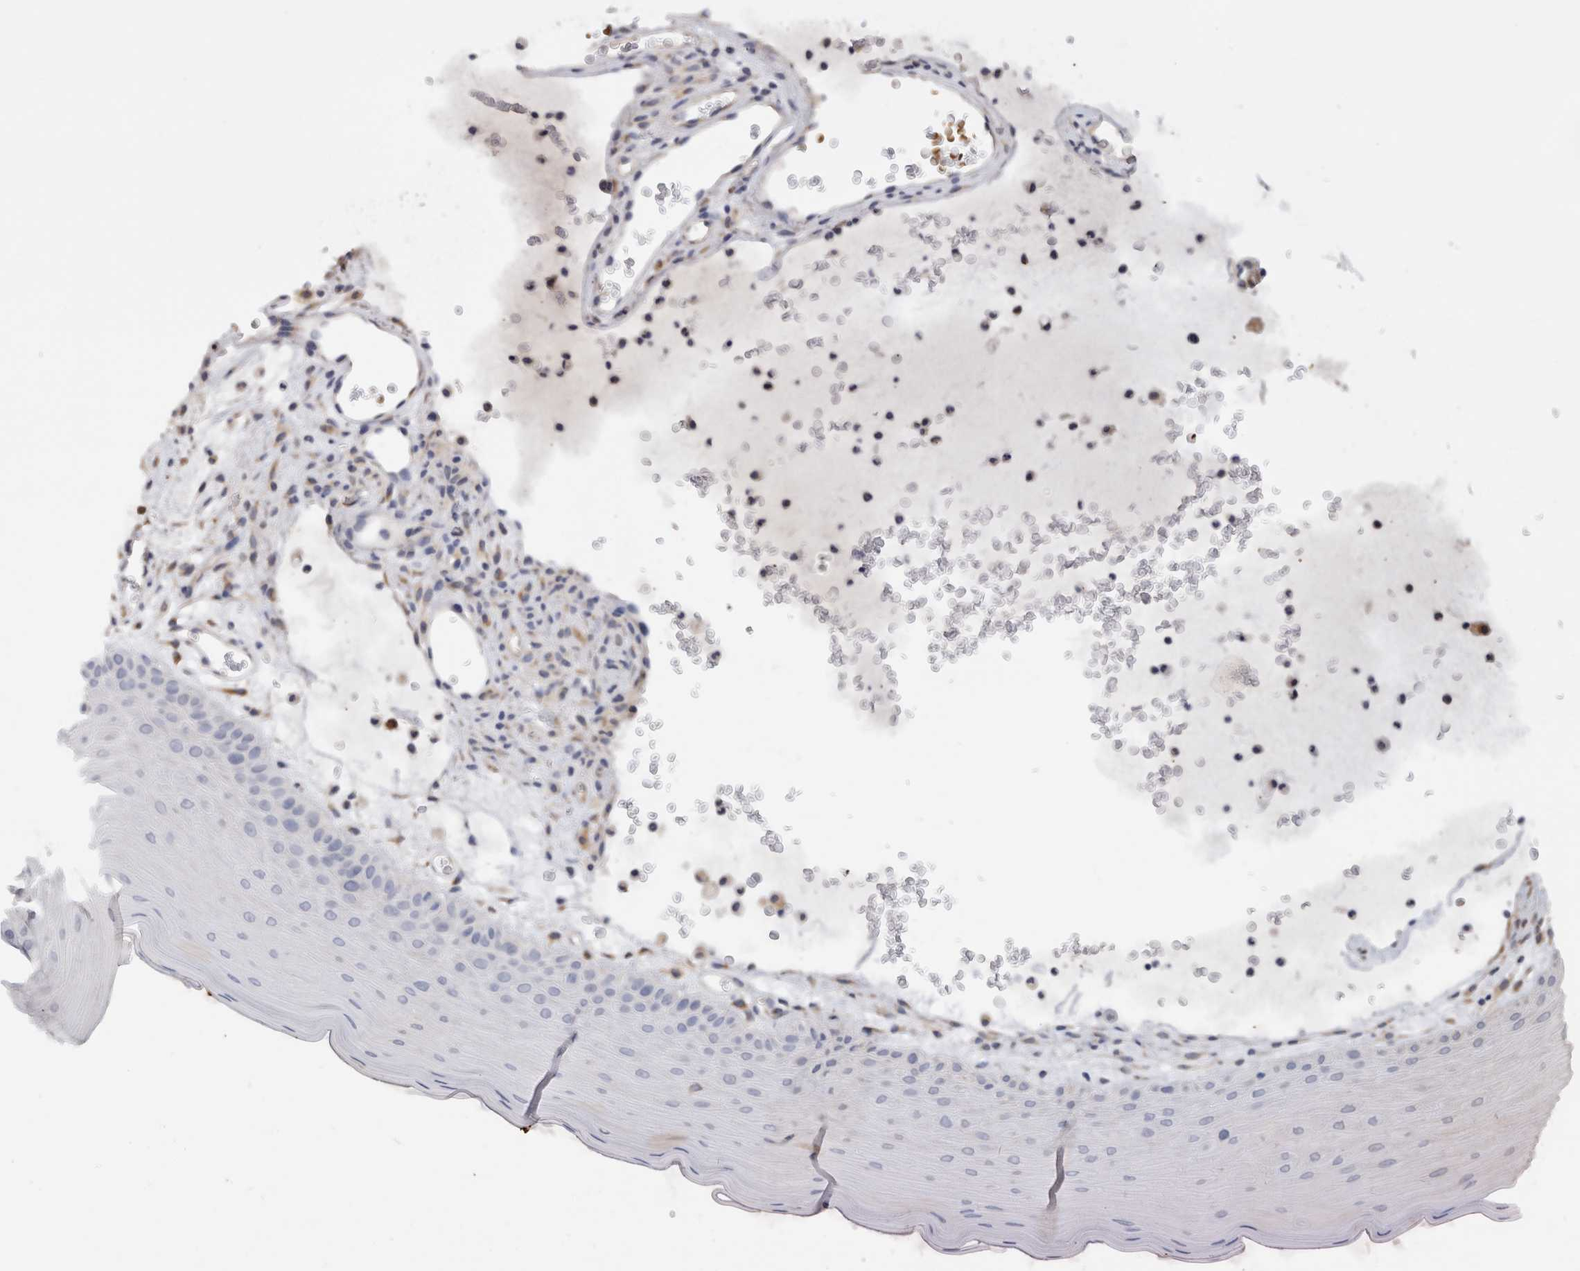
{"staining": {"intensity": "strong", "quantity": "<25%", "location": "cytoplasmic/membranous"}, "tissue": "oral mucosa", "cell_type": "Squamous epithelial cells", "image_type": "normal", "snomed": [{"axis": "morphology", "description": "Normal tissue, NOS"}, {"axis": "topography", "description": "Oral tissue"}], "caption": "Immunohistochemistry (IHC) of benign oral mucosa exhibits medium levels of strong cytoplasmic/membranous staining in about <25% of squamous epithelial cells.", "gene": "APOL2", "patient": {"sex": "male", "age": 13}}